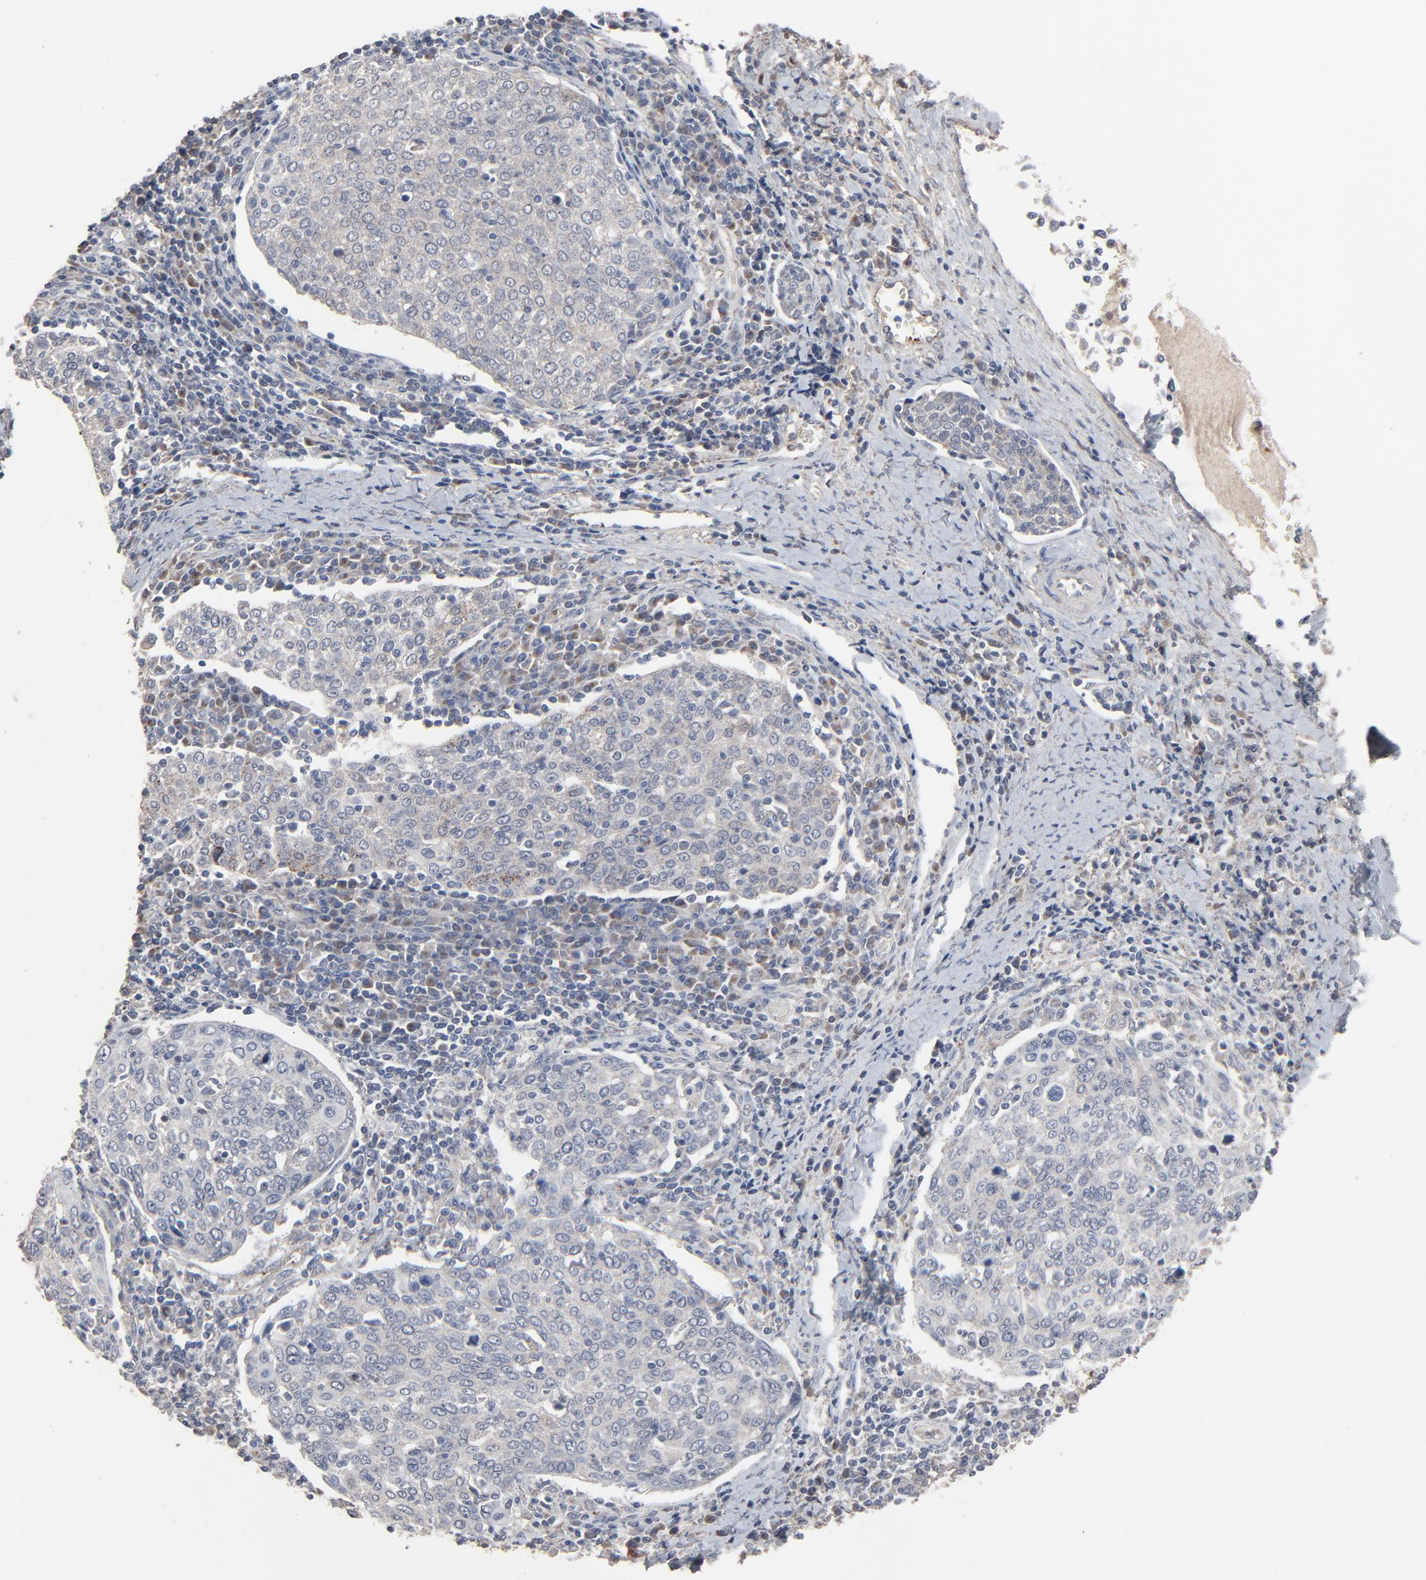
{"staining": {"intensity": "weak", "quantity": "25%-75%", "location": "cytoplasmic/membranous"}, "tissue": "cervical cancer", "cell_type": "Tumor cells", "image_type": "cancer", "snomed": [{"axis": "morphology", "description": "Squamous cell carcinoma, NOS"}, {"axis": "topography", "description": "Cervix"}], "caption": "A brown stain shows weak cytoplasmic/membranous positivity of a protein in squamous cell carcinoma (cervical) tumor cells.", "gene": "JAM3", "patient": {"sex": "female", "age": 40}}